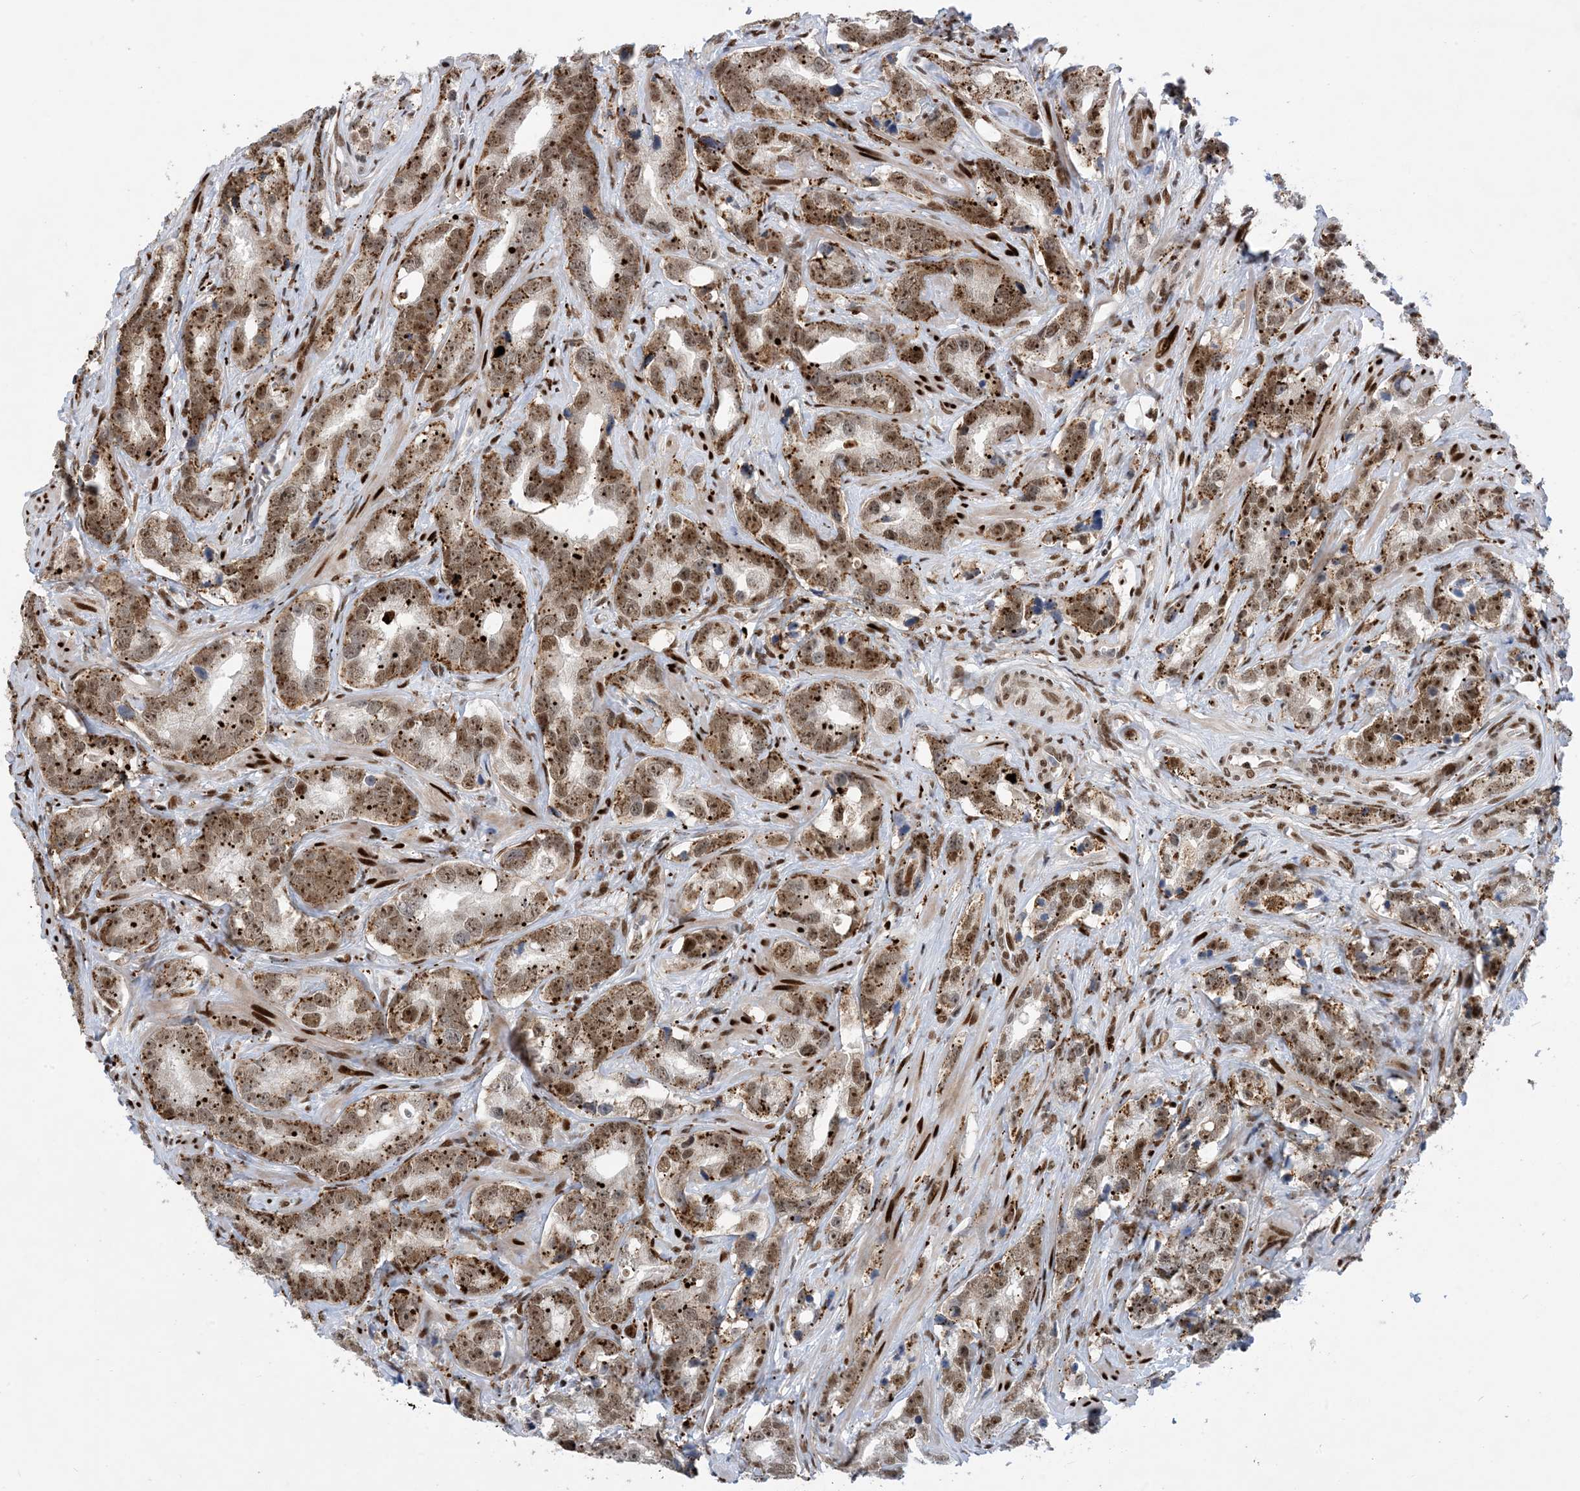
{"staining": {"intensity": "moderate", "quantity": ">75%", "location": "nuclear"}, "tissue": "prostate cancer", "cell_type": "Tumor cells", "image_type": "cancer", "snomed": [{"axis": "morphology", "description": "Adenocarcinoma, High grade"}, {"axis": "topography", "description": "Prostate"}], "caption": "Immunohistochemical staining of human prostate cancer exhibits medium levels of moderate nuclear protein expression in about >75% of tumor cells. Immunohistochemistry stains the protein of interest in brown and the nuclei are stained blue.", "gene": "TSPYL1", "patient": {"sex": "male", "age": 62}}